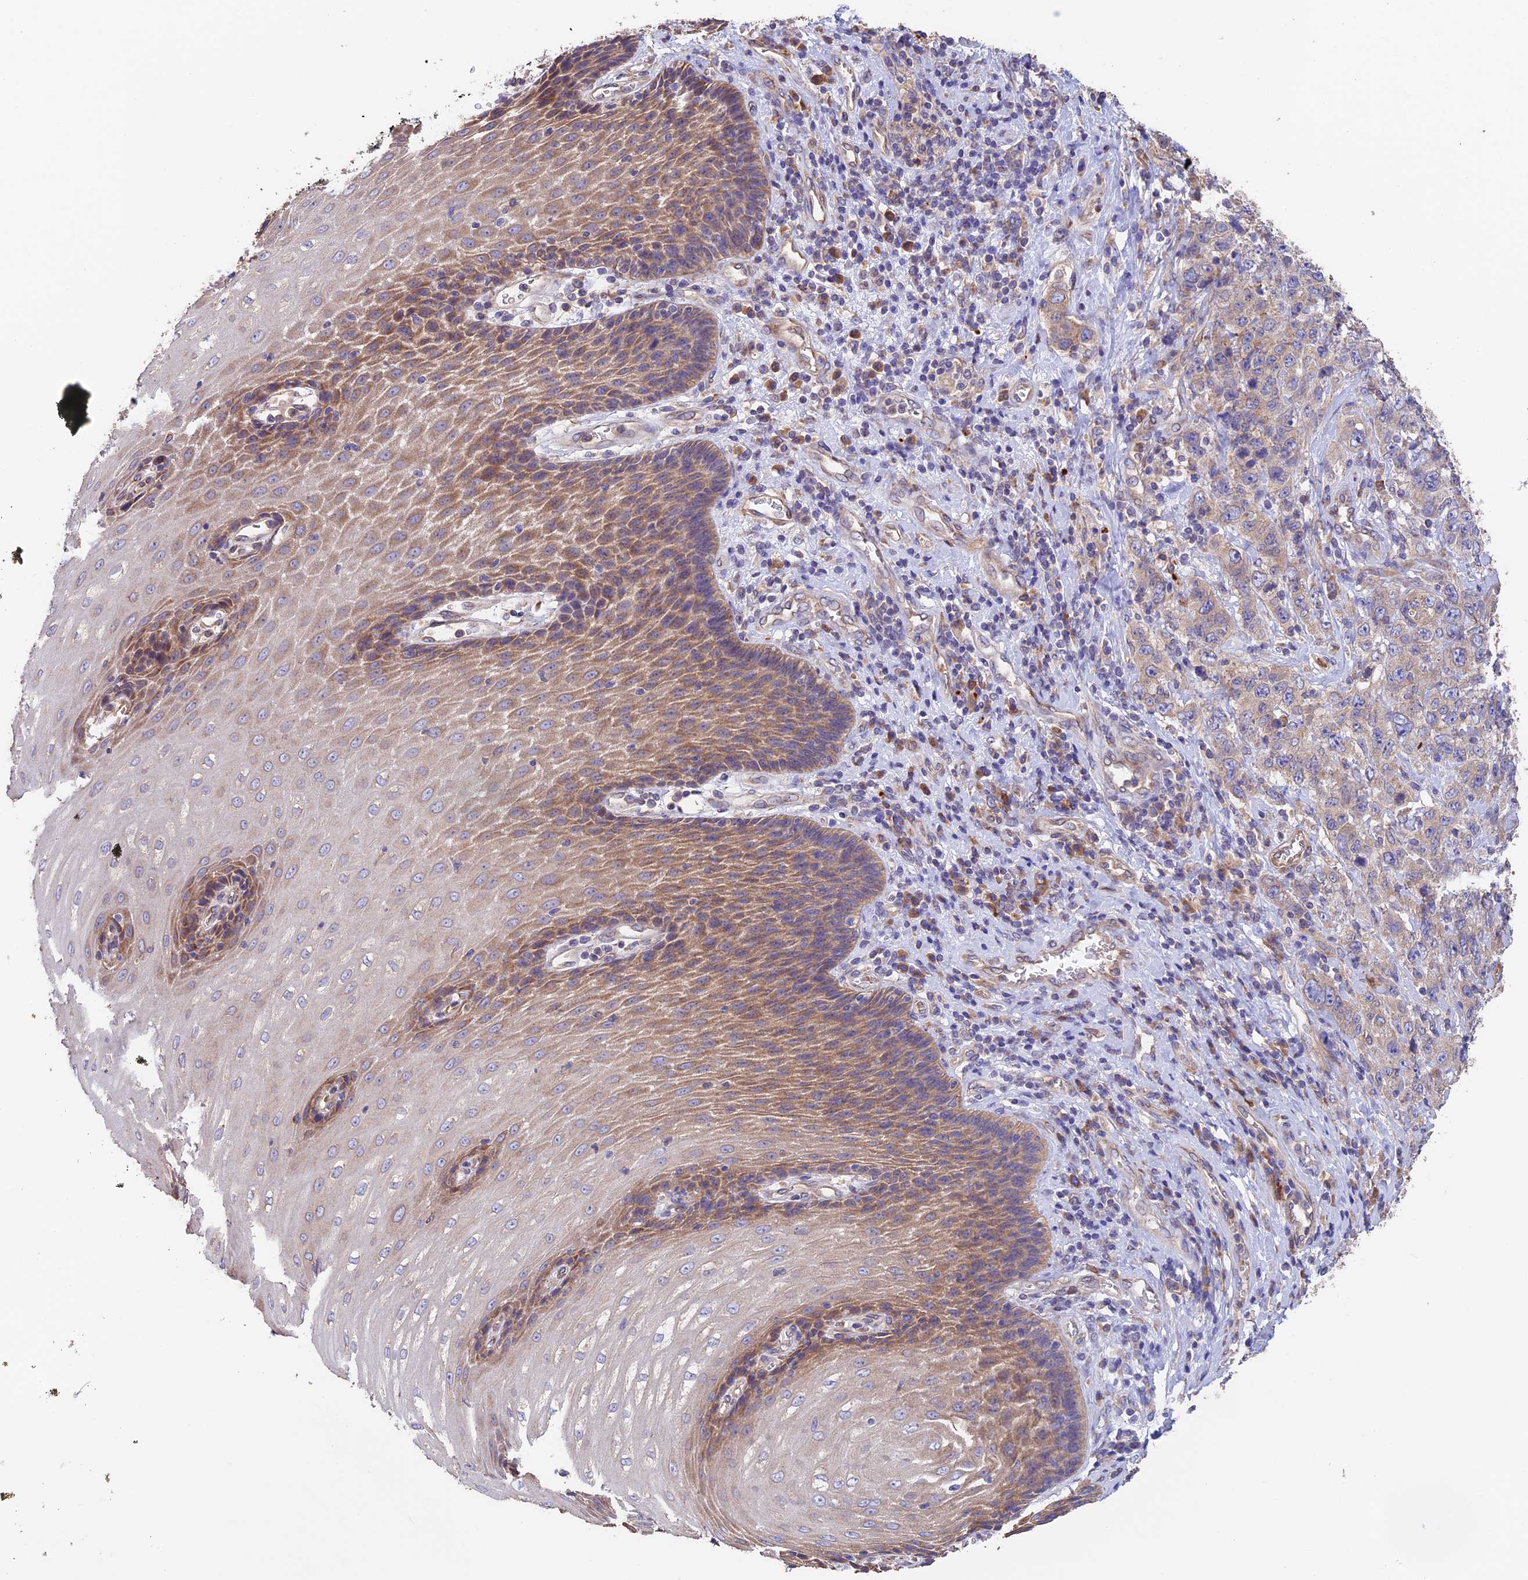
{"staining": {"intensity": "weak", "quantity": "<25%", "location": "cytoplasmic/membranous"}, "tissue": "stomach cancer", "cell_type": "Tumor cells", "image_type": "cancer", "snomed": [{"axis": "morphology", "description": "Adenocarcinoma, NOS"}, {"axis": "topography", "description": "Stomach"}], "caption": "IHC of human stomach cancer exhibits no staining in tumor cells. The staining was performed using DAB (3,3'-diaminobenzidine) to visualize the protein expression in brown, while the nuclei were stained in blue with hematoxylin (Magnification: 20x).", "gene": "EMC3", "patient": {"sex": "male", "age": 48}}